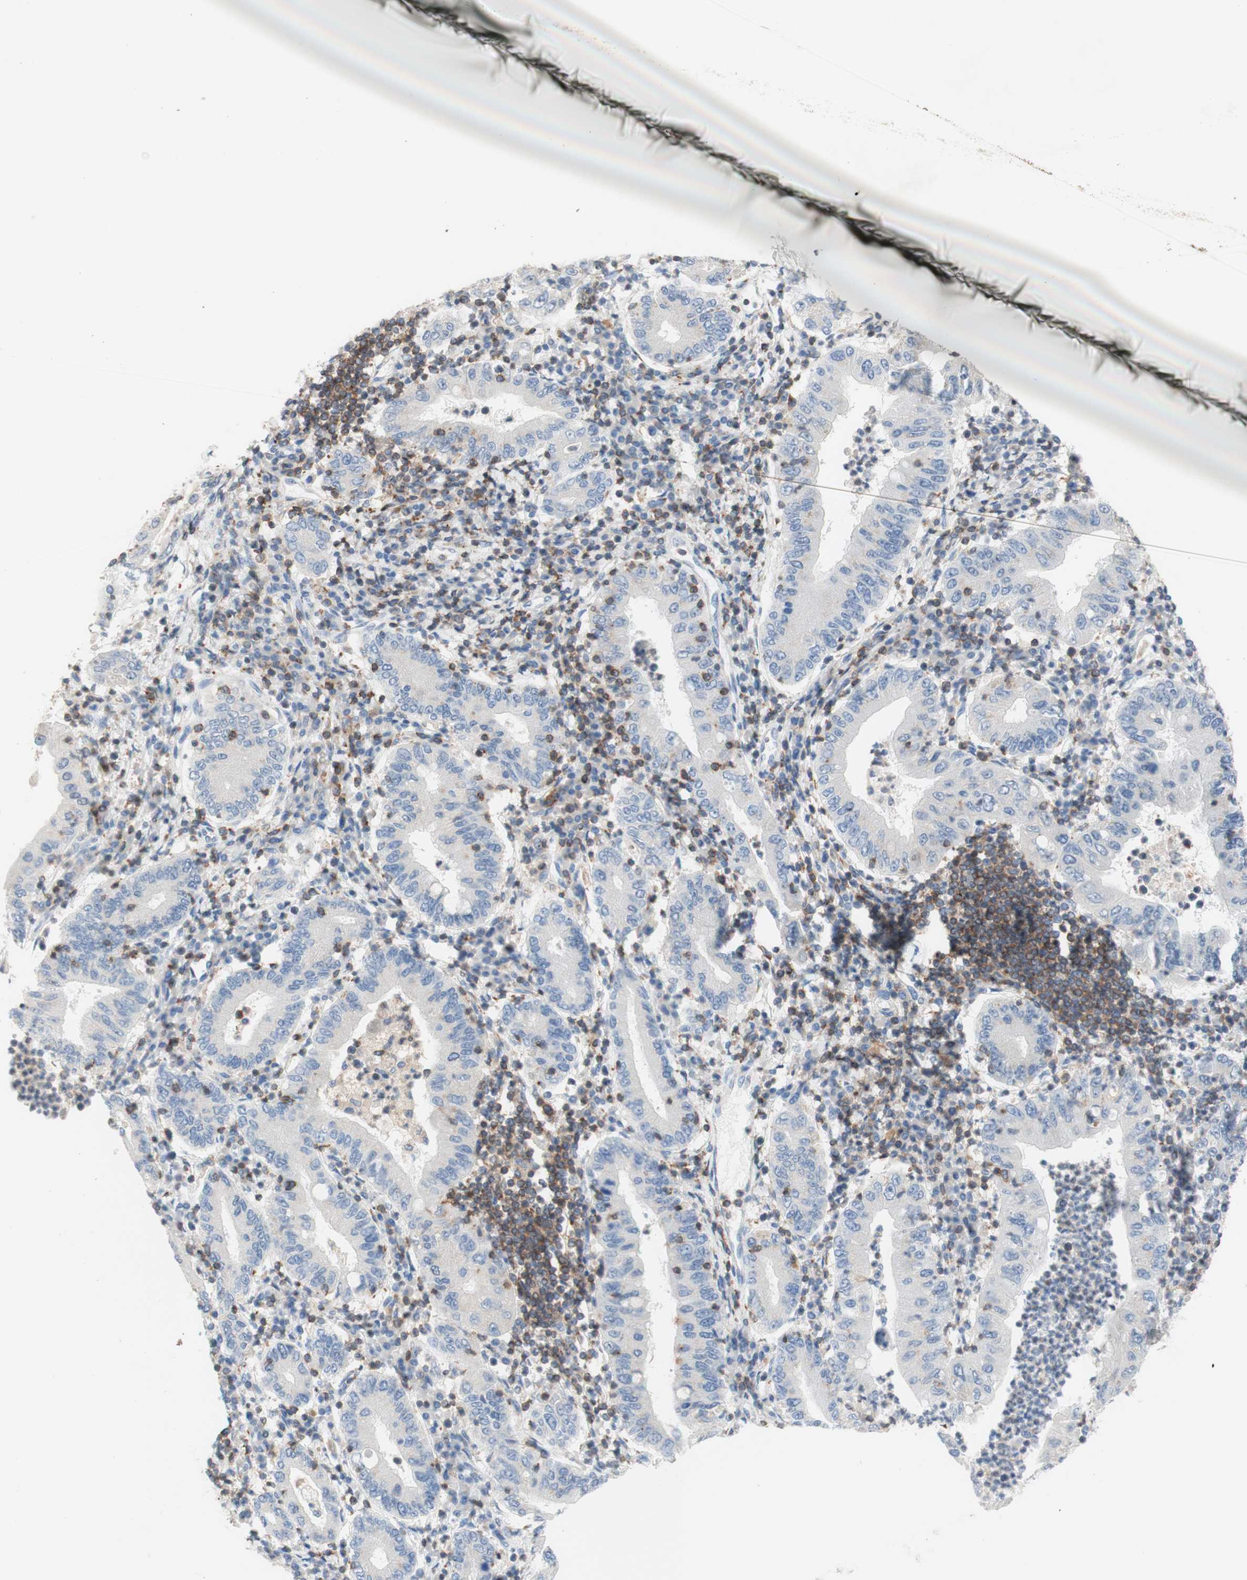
{"staining": {"intensity": "negative", "quantity": "none", "location": "none"}, "tissue": "stomach cancer", "cell_type": "Tumor cells", "image_type": "cancer", "snomed": [{"axis": "morphology", "description": "Normal tissue, NOS"}, {"axis": "morphology", "description": "Adenocarcinoma, NOS"}, {"axis": "topography", "description": "Esophagus"}, {"axis": "topography", "description": "Stomach, upper"}, {"axis": "topography", "description": "Peripheral nerve tissue"}], "caption": "The histopathology image demonstrates no significant positivity in tumor cells of stomach cancer (adenocarcinoma).", "gene": "SPINK6", "patient": {"sex": "male", "age": 62}}